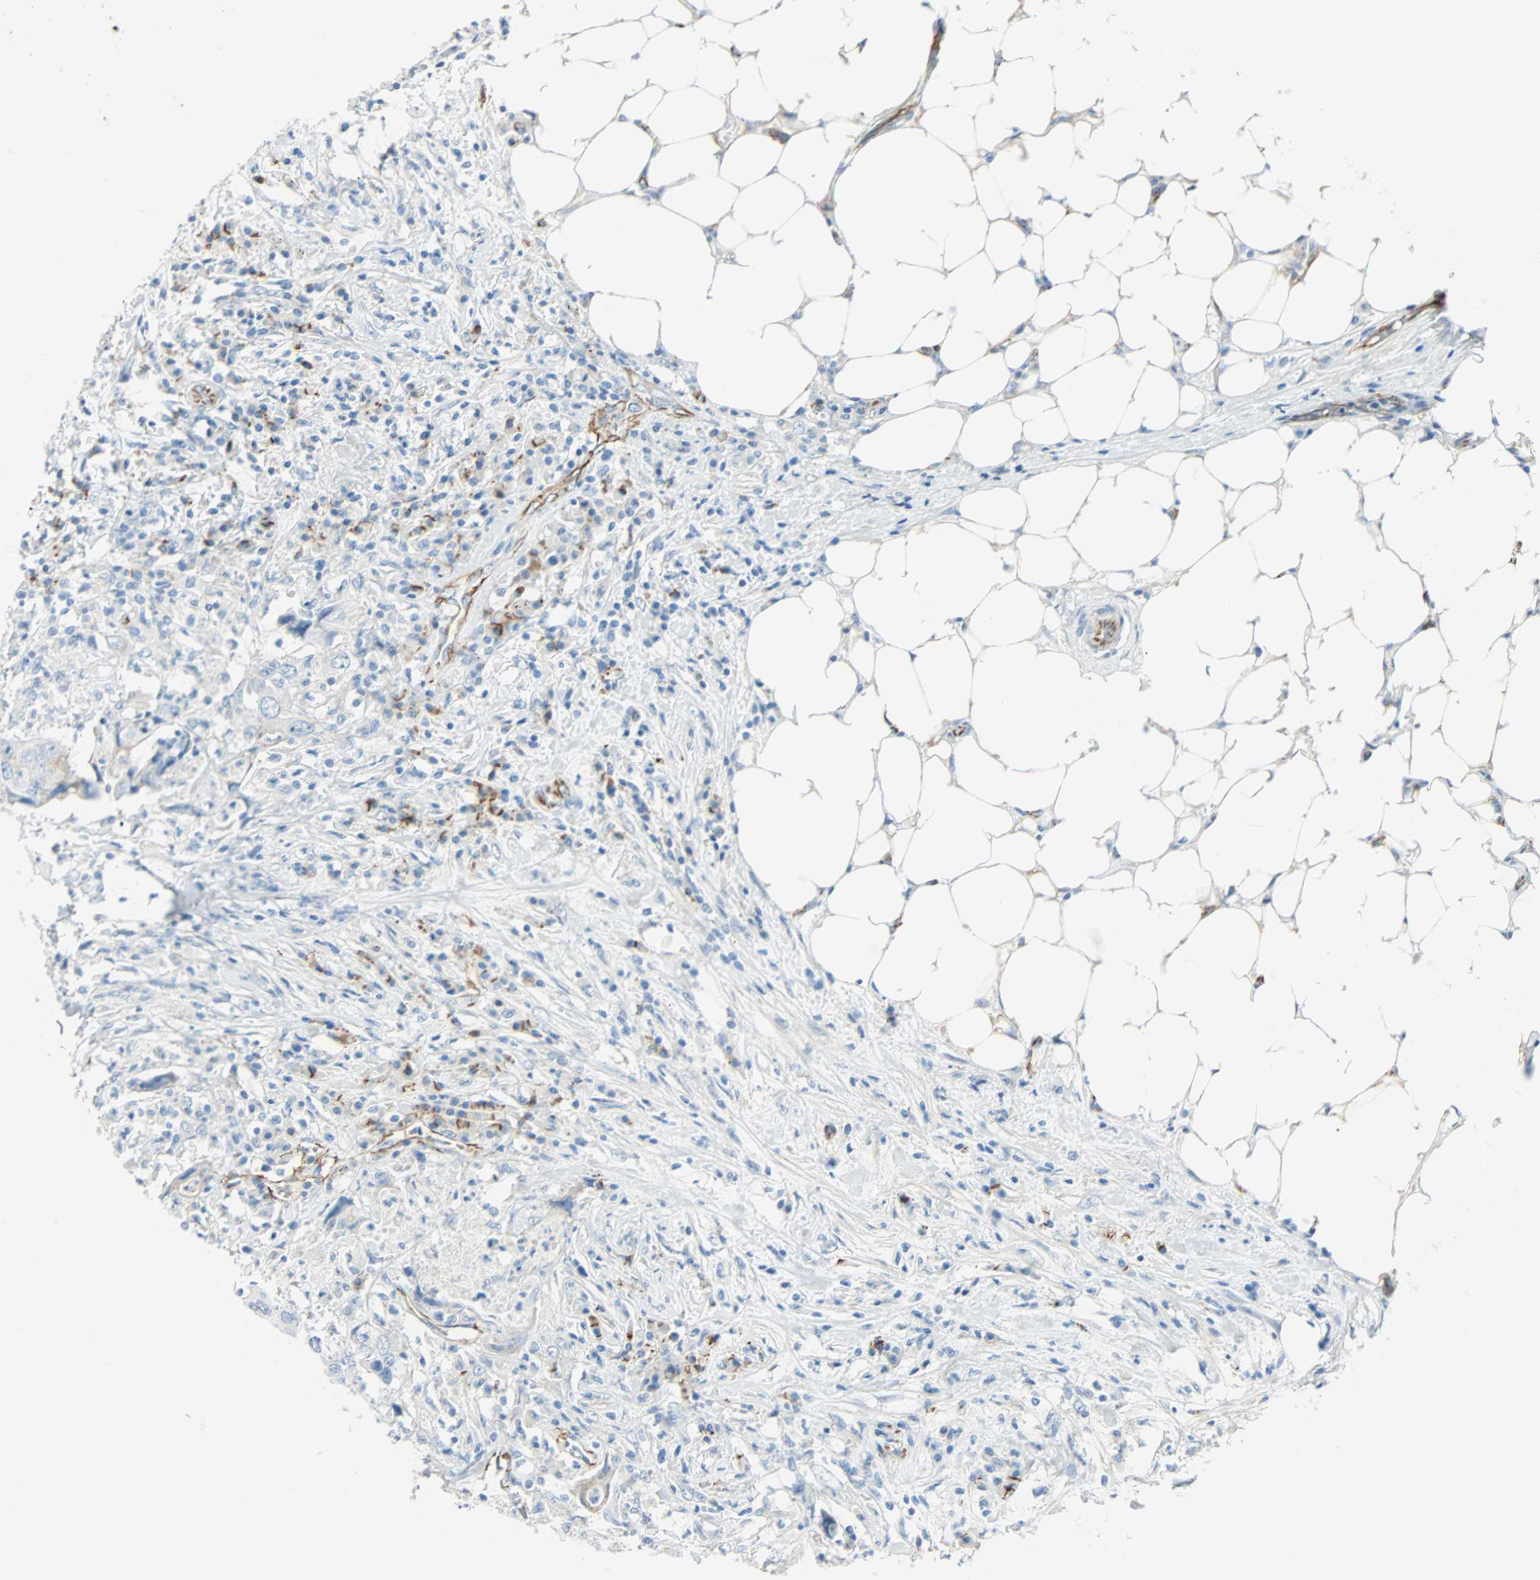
{"staining": {"intensity": "weak", "quantity": "<25%", "location": "cytoplasmic/membranous"}, "tissue": "colorectal cancer", "cell_type": "Tumor cells", "image_type": "cancer", "snomed": [{"axis": "morphology", "description": "Adenocarcinoma, NOS"}, {"axis": "topography", "description": "Colon"}], "caption": "Photomicrograph shows no significant protein expression in tumor cells of adenocarcinoma (colorectal). Brightfield microscopy of immunohistochemistry stained with DAB (3,3'-diaminobenzidine) (brown) and hematoxylin (blue), captured at high magnification.", "gene": "VPS9D1", "patient": {"sex": "male", "age": 71}}